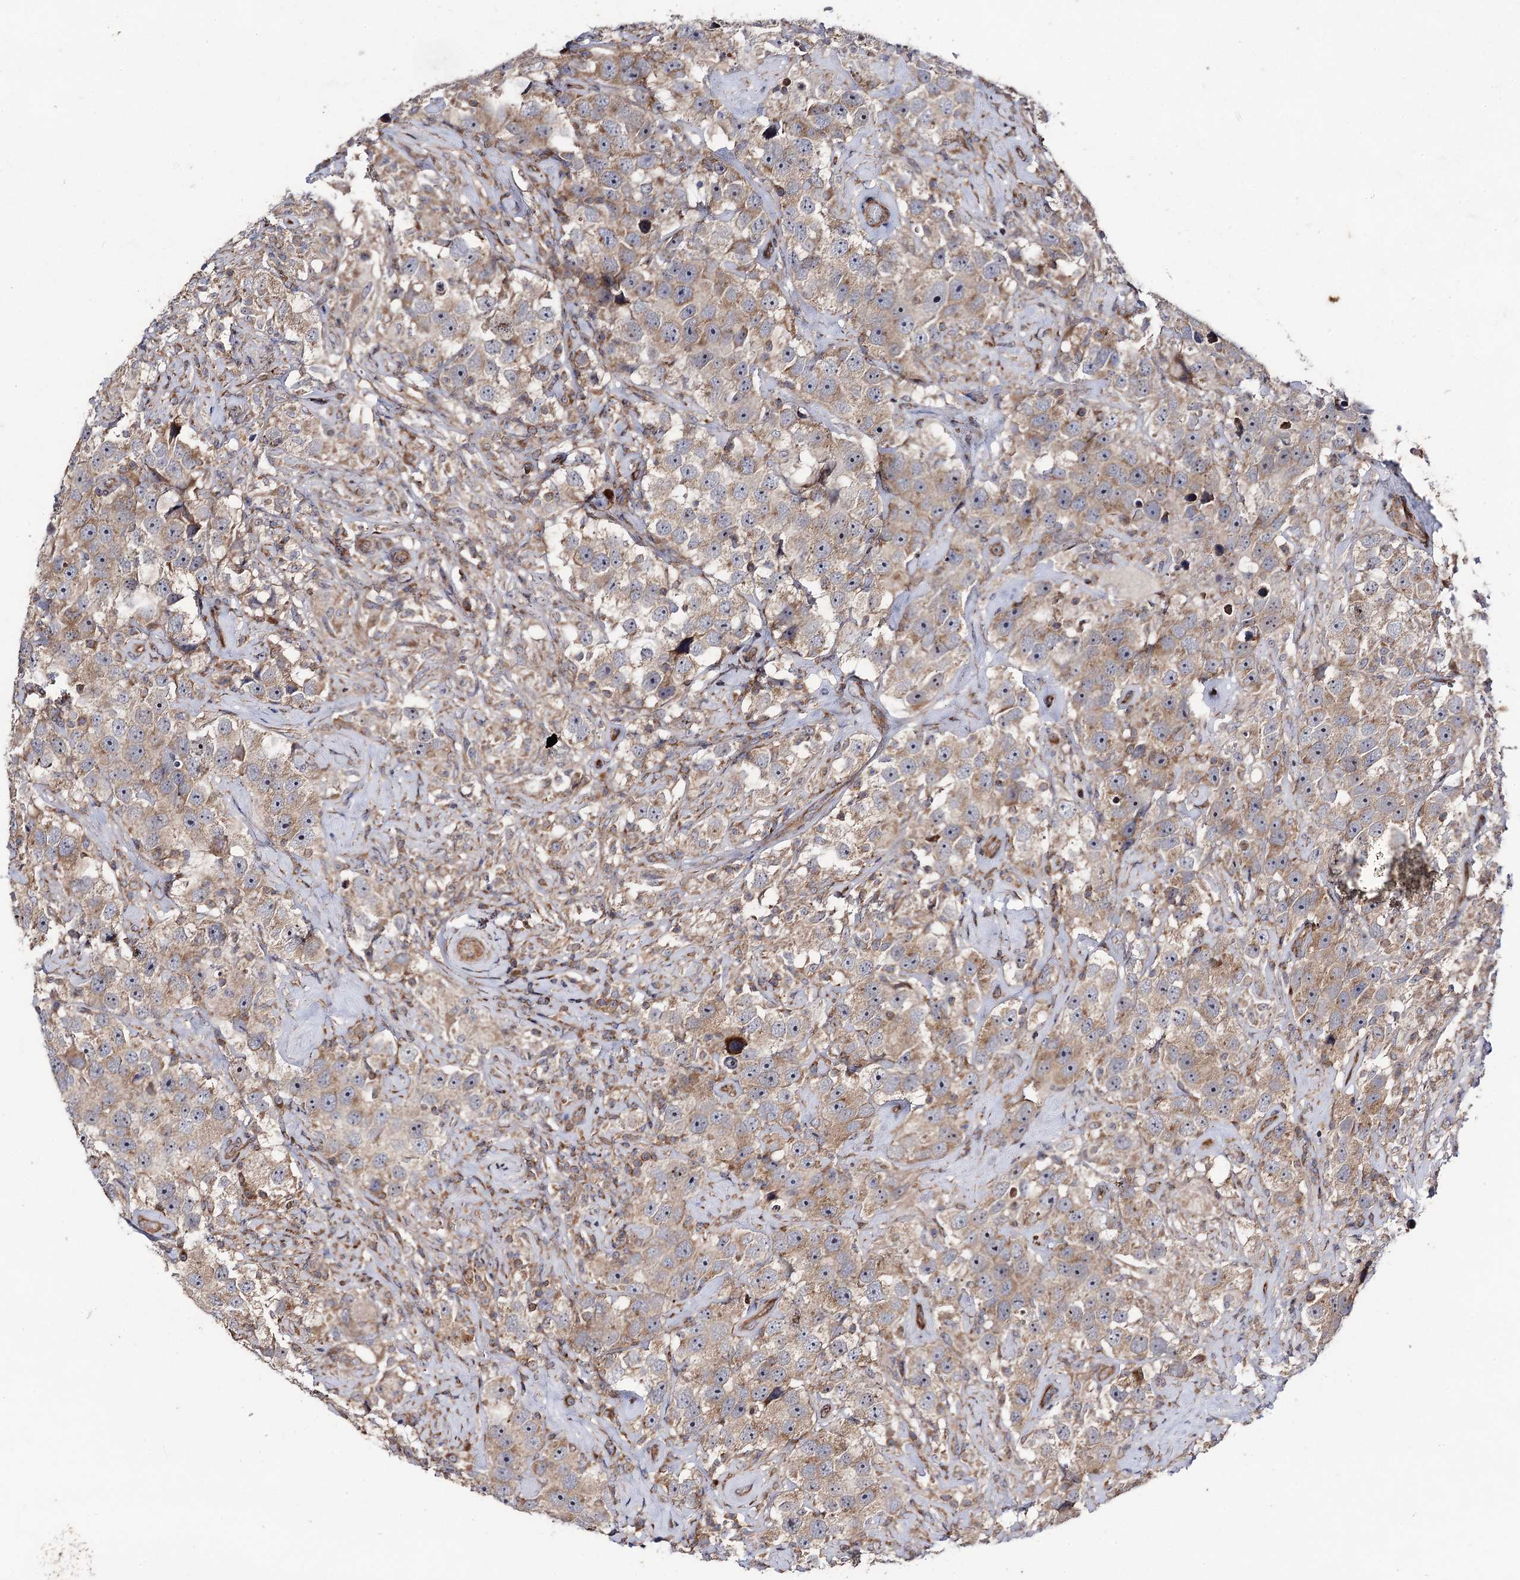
{"staining": {"intensity": "weak", "quantity": ">75%", "location": "cytoplasmic/membranous"}, "tissue": "testis cancer", "cell_type": "Tumor cells", "image_type": "cancer", "snomed": [{"axis": "morphology", "description": "Seminoma, NOS"}, {"axis": "topography", "description": "Testis"}], "caption": "A brown stain labels weak cytoplasmic/membranous expression of a protein in testis seminoma tumor cells. (Stains: DAB in brown, nuclei in blue, Microscopy: brightfield microscopy at high magnification).", "gene": "DYDC1", "patient": {"sex": "male", "age": 49}}